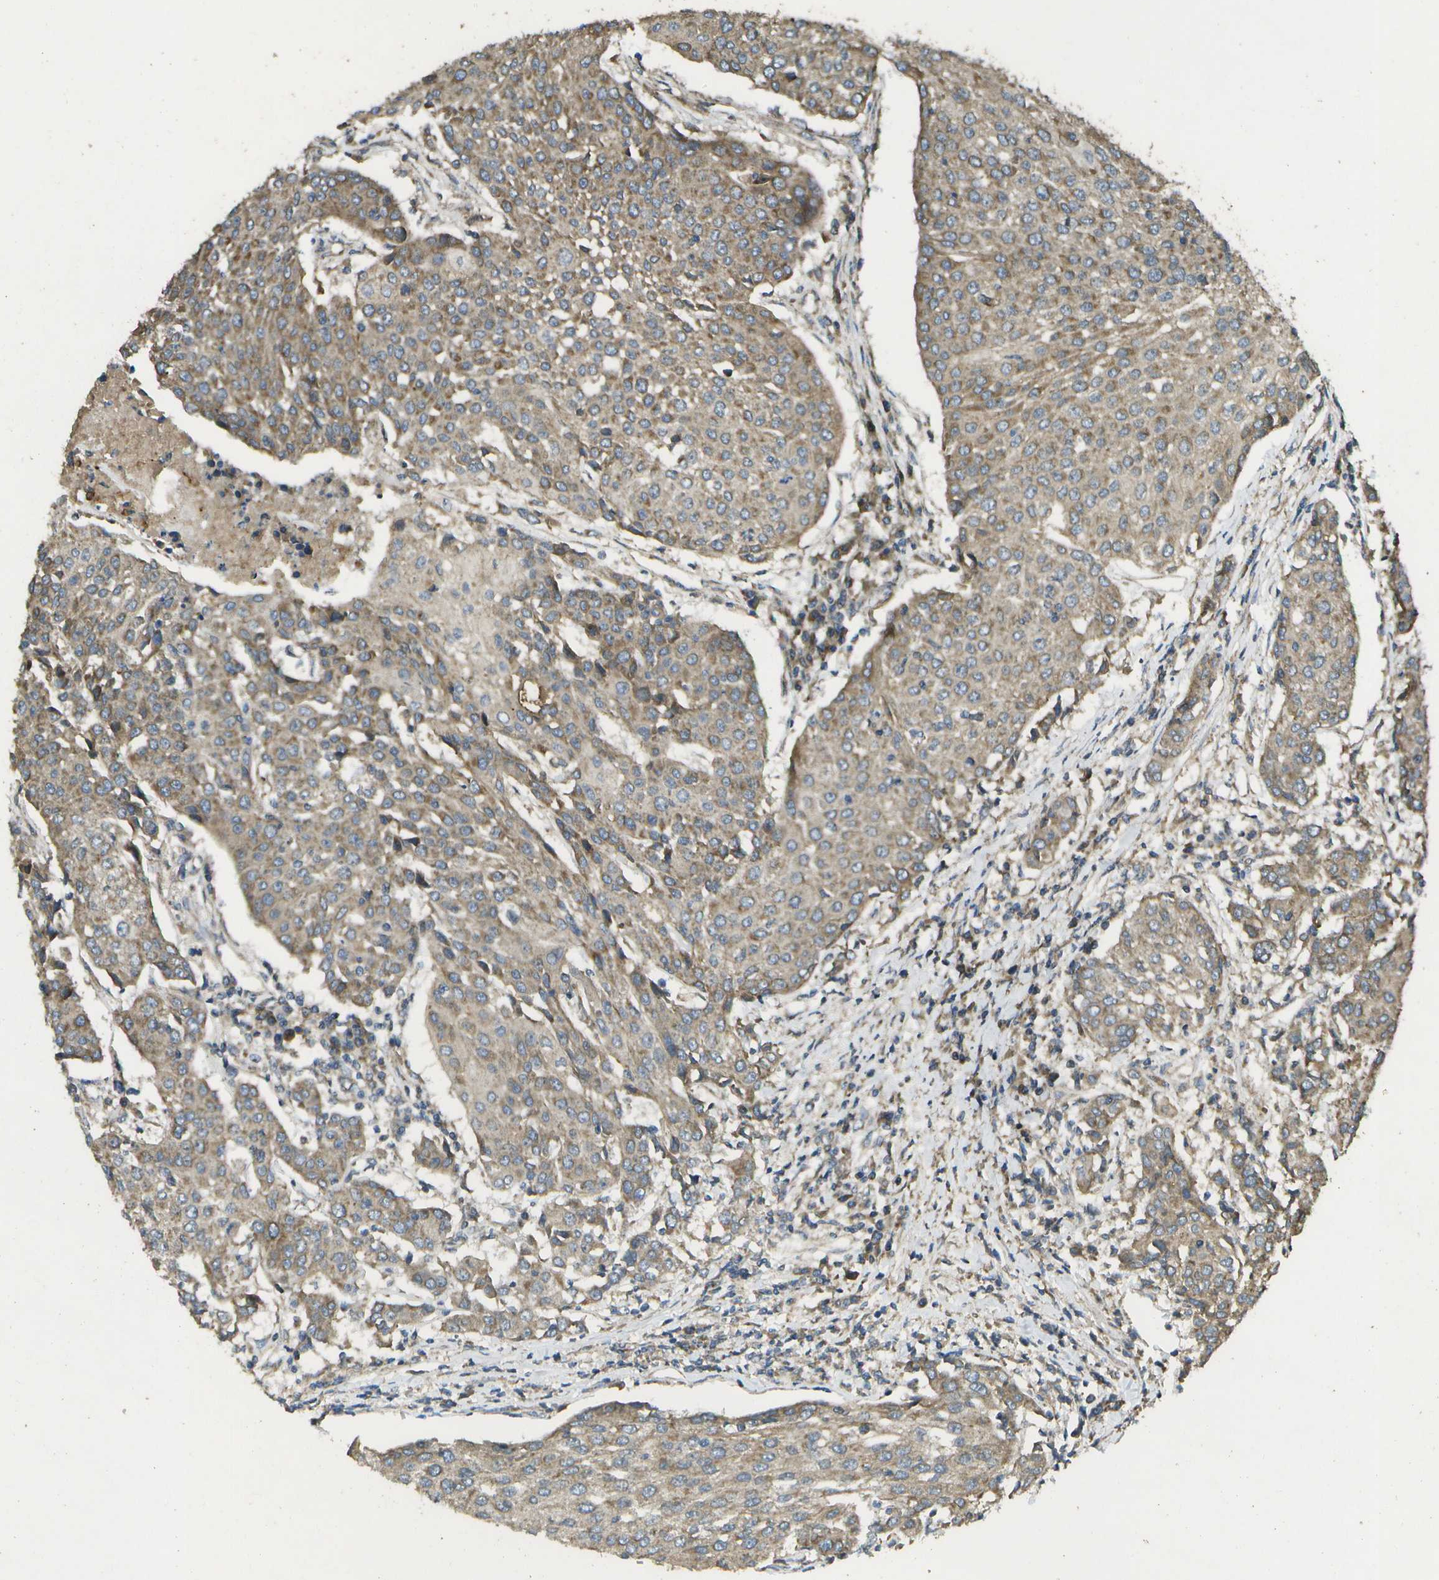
{"staining": {"intensity": "moderate", "quantity": ">75%", "location": "cytoplasmic/membranous"}, "tissue": "urothelial cancer", "cell_type": "Tumor cells", "image_type": "cancer", "snomed": [{"axis": "morphology", "description": "Urothelial carcinoma, High grade"}, {"axis": "topography", "description": "Urinary bladder"}], "caption": "Human urothelial carcinoma (high-grade) stained with a protein marker shows moderate staining in tumor cells.", "gene": "HFE", "patient": {"sex": "female", "age": 85}}